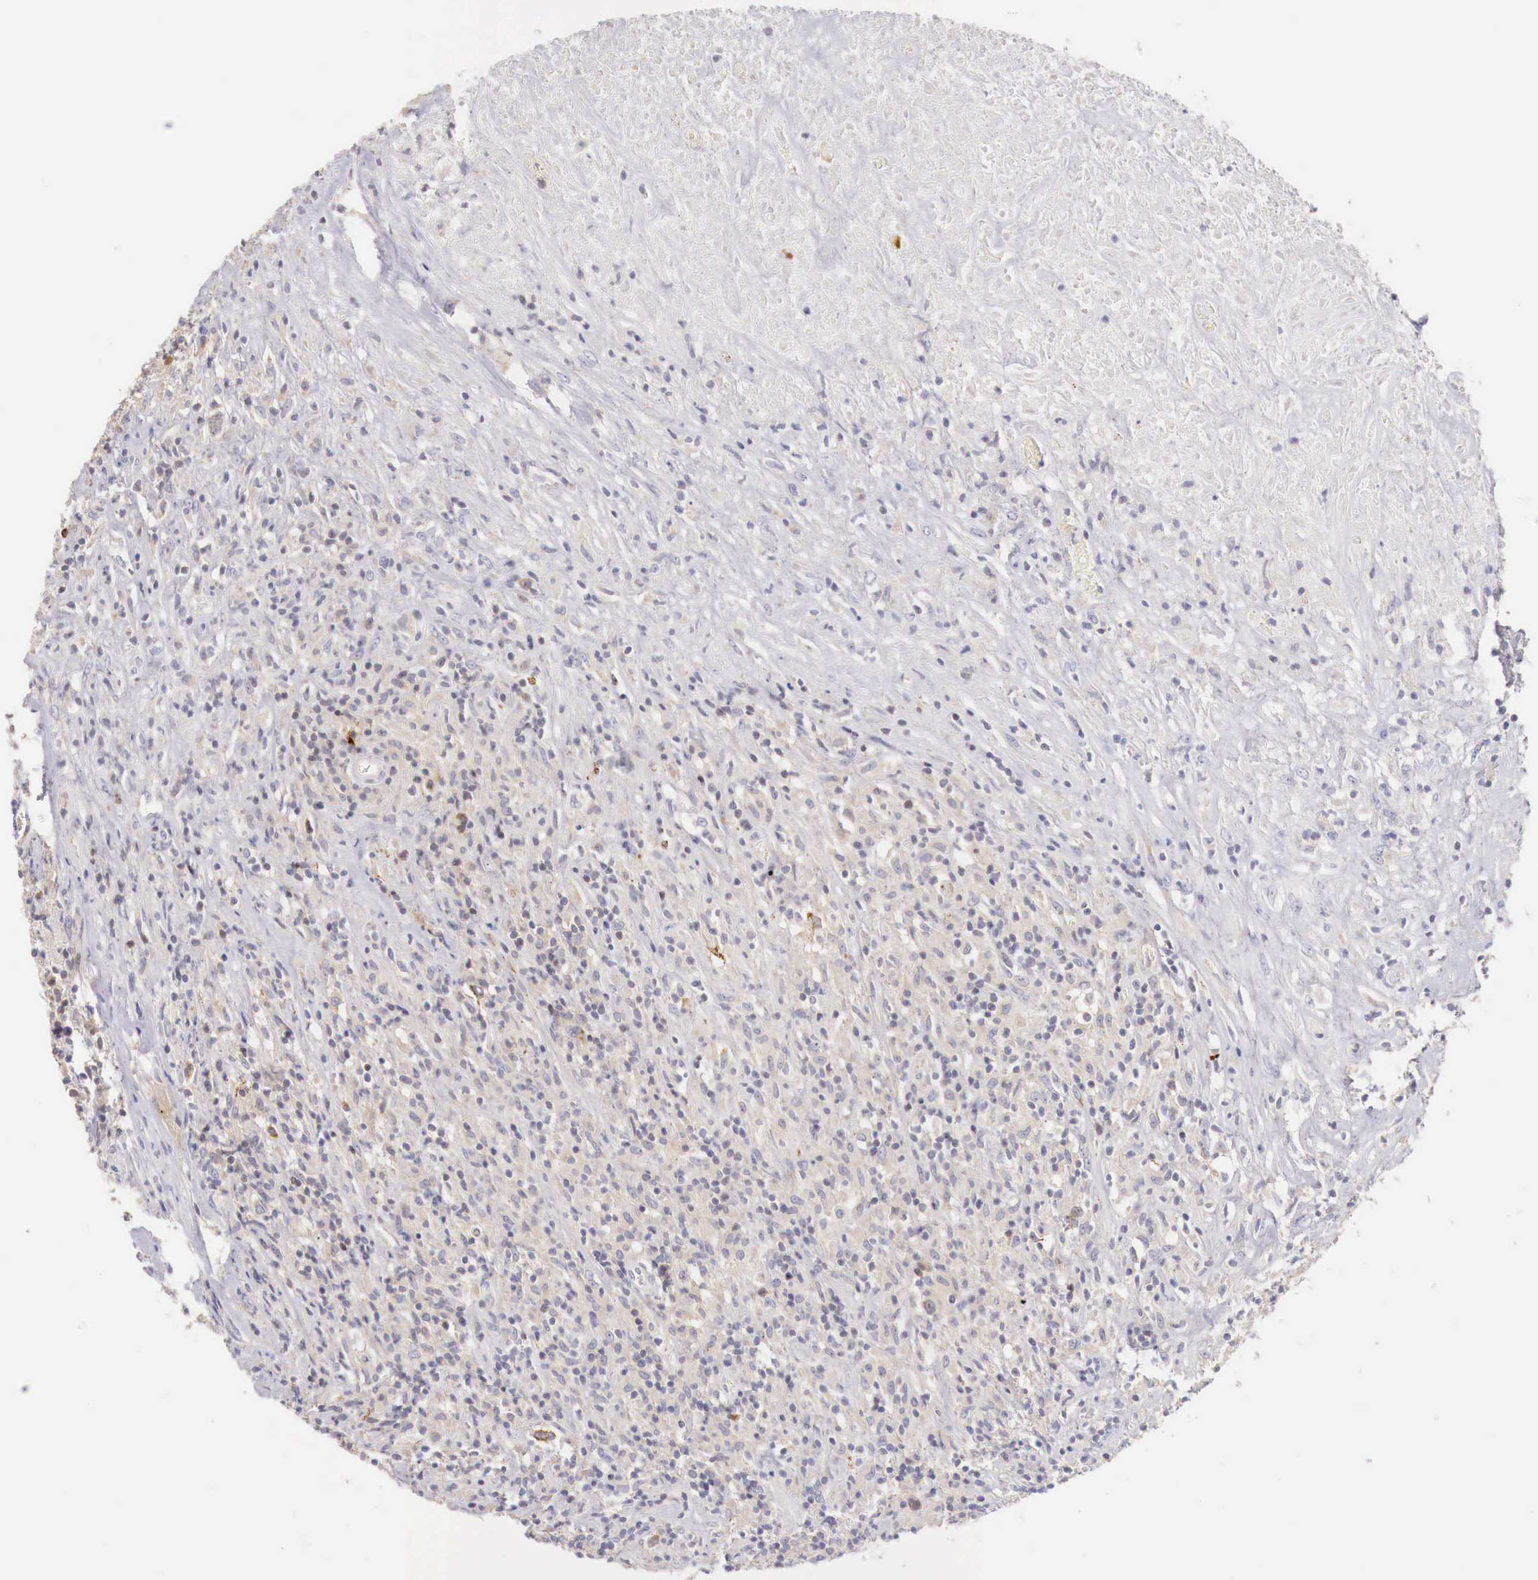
{"staining": {"intensity": "weak", "quantity": "<25%", "location": "nuclear"}, "tissue": "lymphoma", "cell_type": "Tumor cells", "image_type": "cancer", "snomed": [{"axis": "morphology", "description": "Hodgkin's disease, NOS"}, {"axis": "topography", "description": "Lymph node"}], "caption": "Lymphoma was stained to show a protein in brown. There is no significant positivity in tumor cells. Brightfield microscopy of IHC stained with DAB (brown) and hematoxylin (blue), captured at high magnification.", "gene": "CLCN5", "patient": {"sex": "male", "age": 46}}